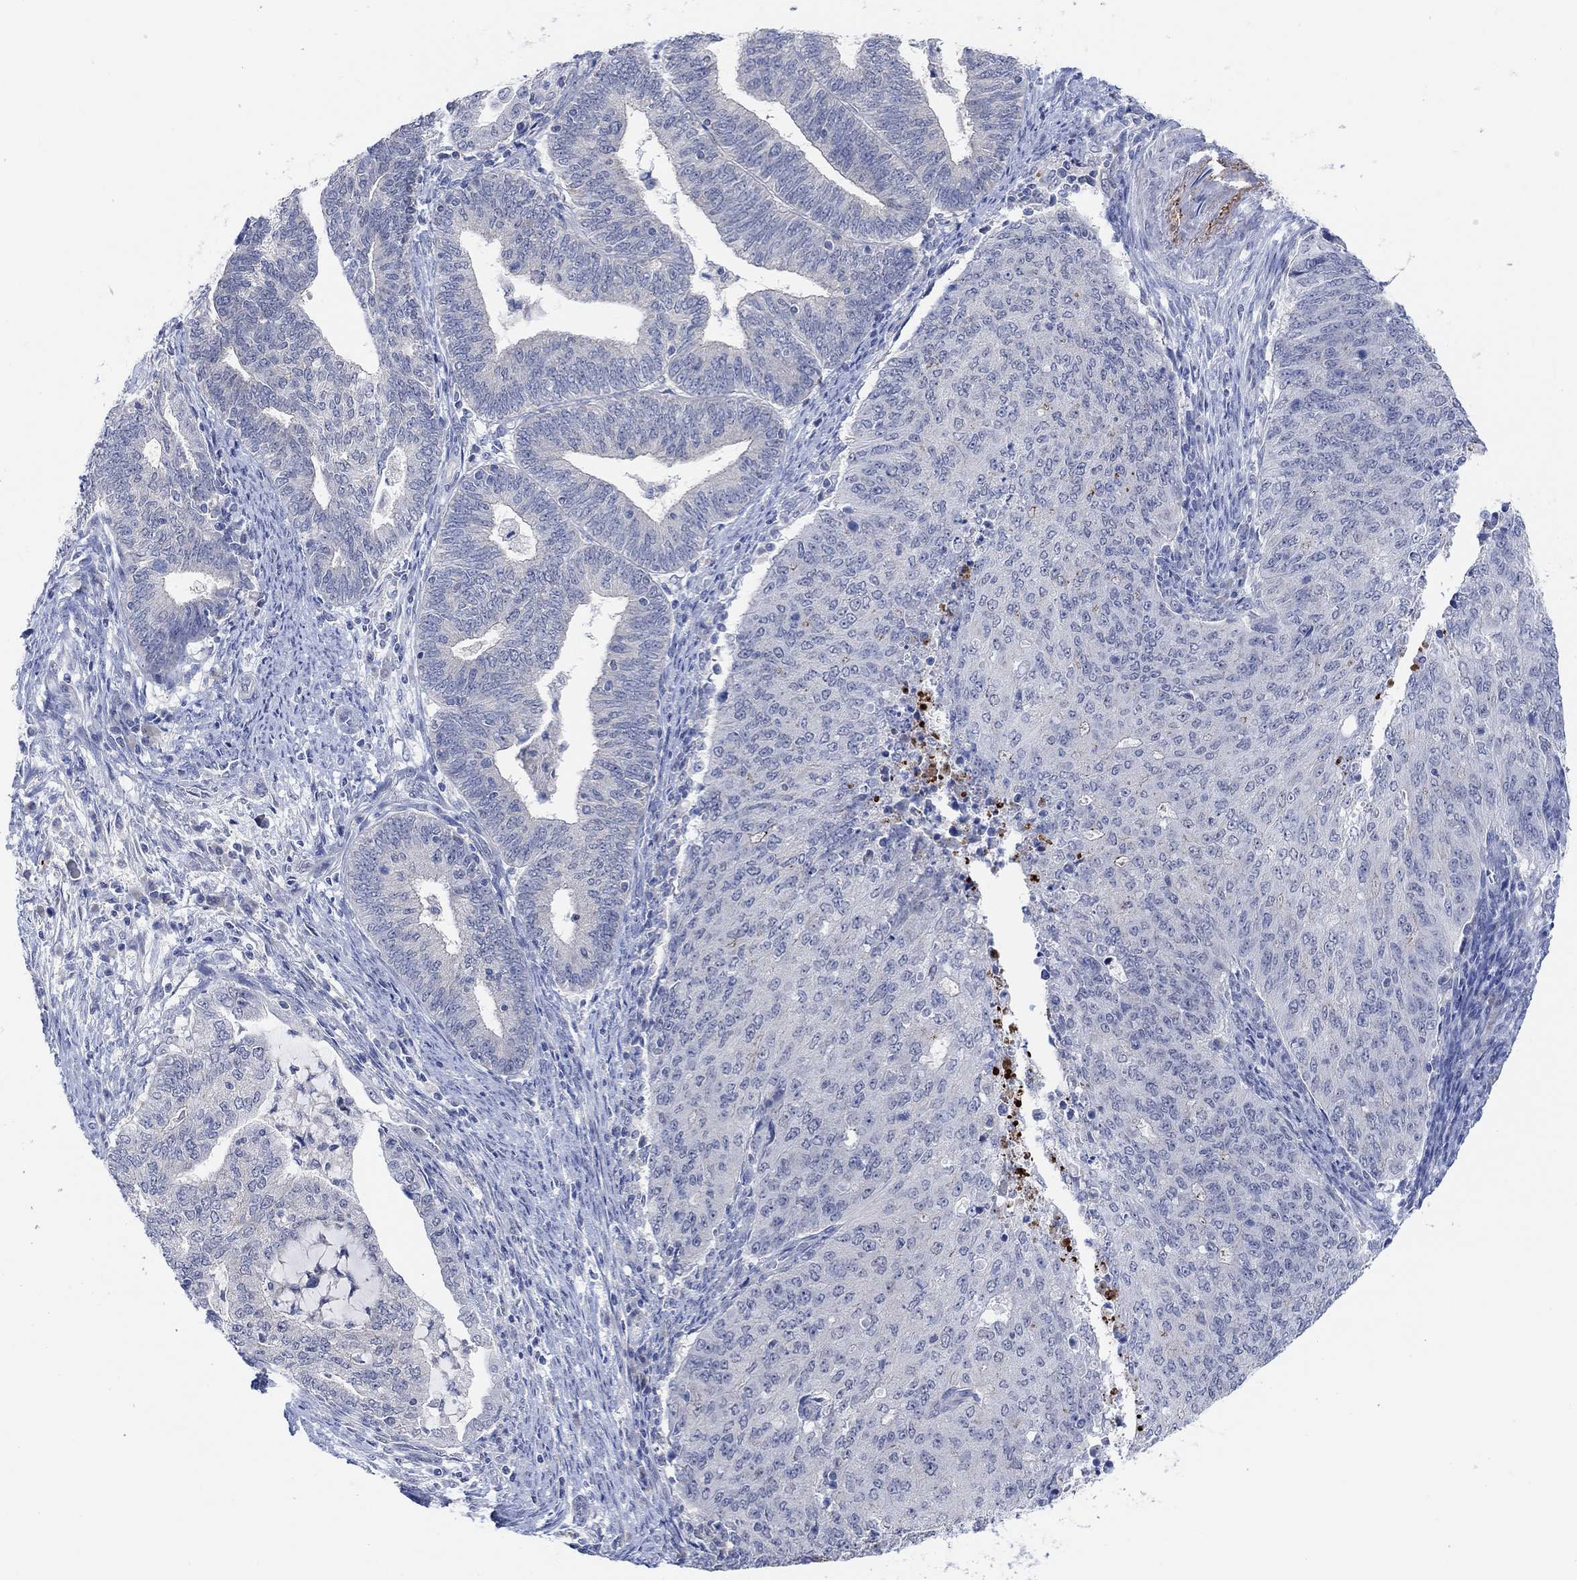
{"staining": {"intensity": "negative", "quantity": "none", "location": "none"}, "tissue": "endometrial cancer", "cell_type": "Tumor cells", "image_type": "cancer", "snomed": [{"axis": "morphology", "description": "Adenocarcinoma, NOS"}, {"axis": "topography", "description": "Endometrium"}], "caption": "Tumor cells are negative for protein expression in human endometrial cancer. (Stains: DAB (3,3'-diaminobenzidine) immunohistochemistry (IHC) with hematoxylin counter stain, Microscopy: brightfield microscopy at high magnification).", "gene": "RIMS1", "patient": {"sex": "female", "age": 82}}